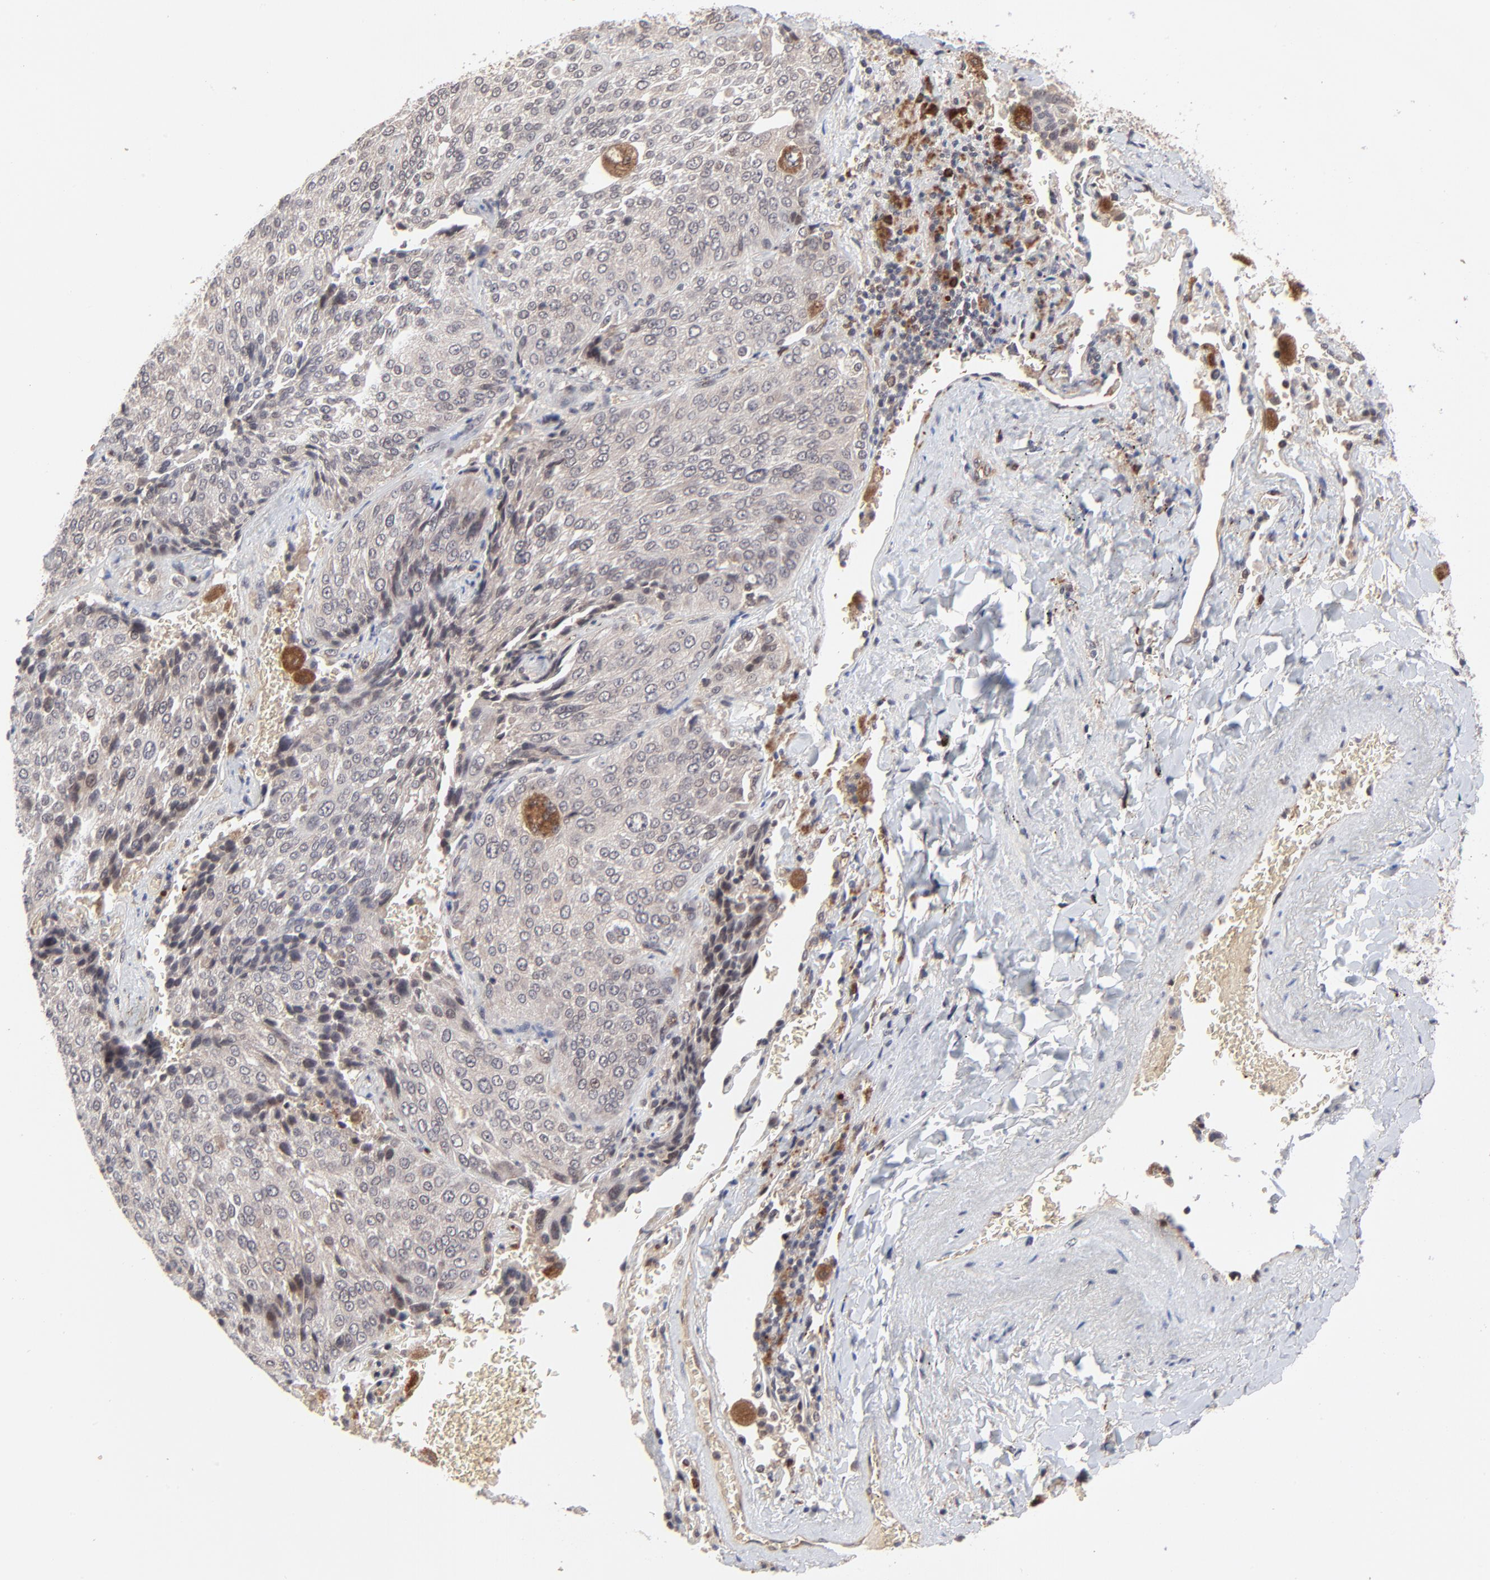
{"staining": {"intensity": "weak", "quantity": "25%-75%", "location": "cytoplasmic/membranous"}, "tissue": "lung cancer", "cell_type": "Tumor cells", "image_type": "cancer", "snomed": [{"axis": "morphology", "description": "Squamous cell carcinoma, NOS"}, {"axis": "topography", "description": "Lung"}], "caption": "This is a photomicrograph of IHC staining of squamous cell carcinoma (lung), which shows weak positivity in the cytoplasmic/membranous of tumor cells.", "gene": "CASP10", "patient": {"sex": "male", "age": 54}}